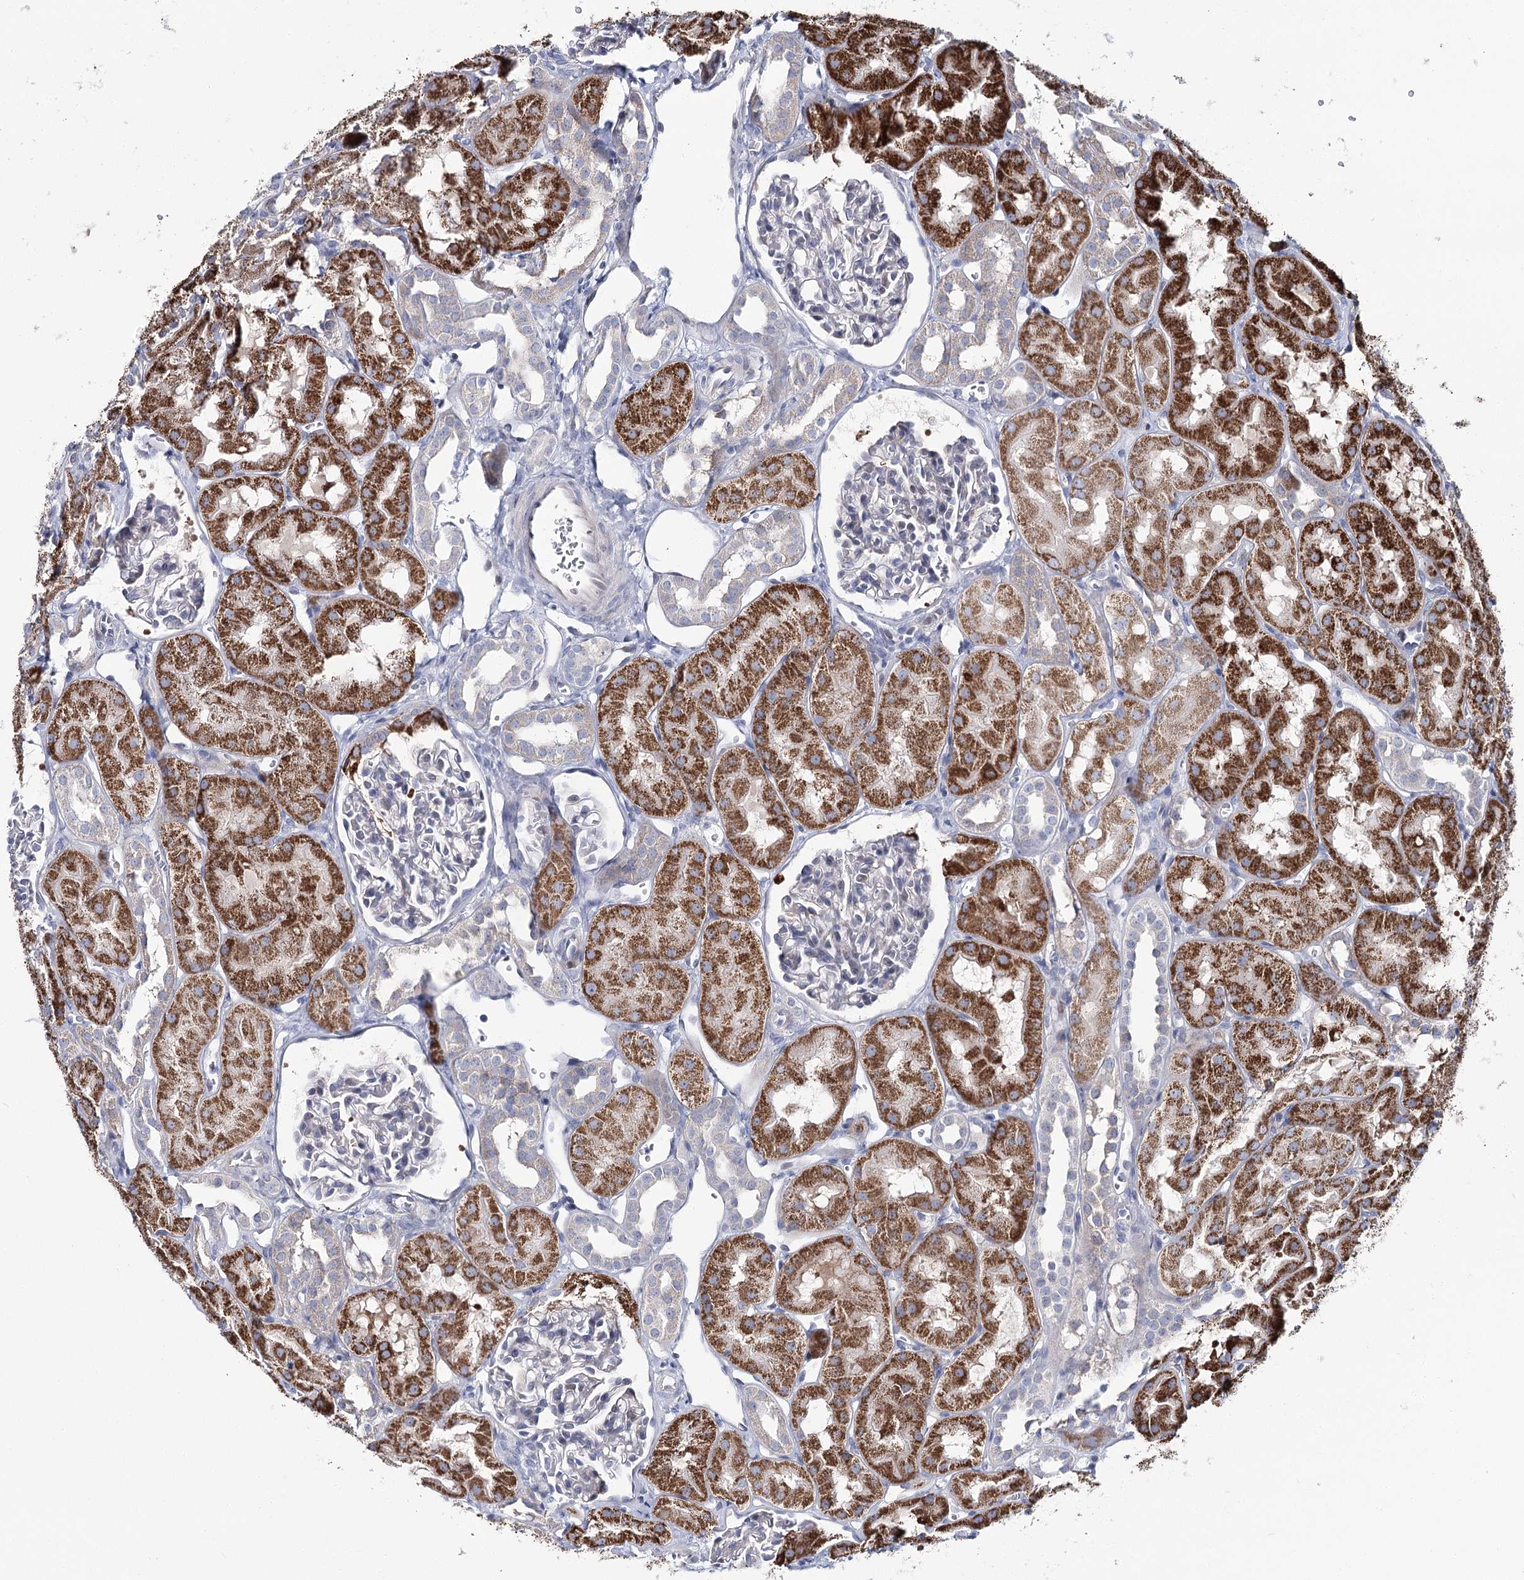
{"staining": {"intensity": "negative", "quantity": "none", "location": "none"}, "tissue": "kidney", "cell_type": "Cells in glomeruli", "image_type": "normal", "snomed": [{"axis": "morphology", "description": "Normal tissue, NOS"}, {"axis": "topography", "description": "Kidney"}, {"axis": "topography", "description": "Urinary bladder"}], "caption": "Micrograph shows no protein positivity in cells in glomeruli of unremarkable kidney.", "gene": "CPLANE1", "patient": {"sex": "male", "age": 16}}